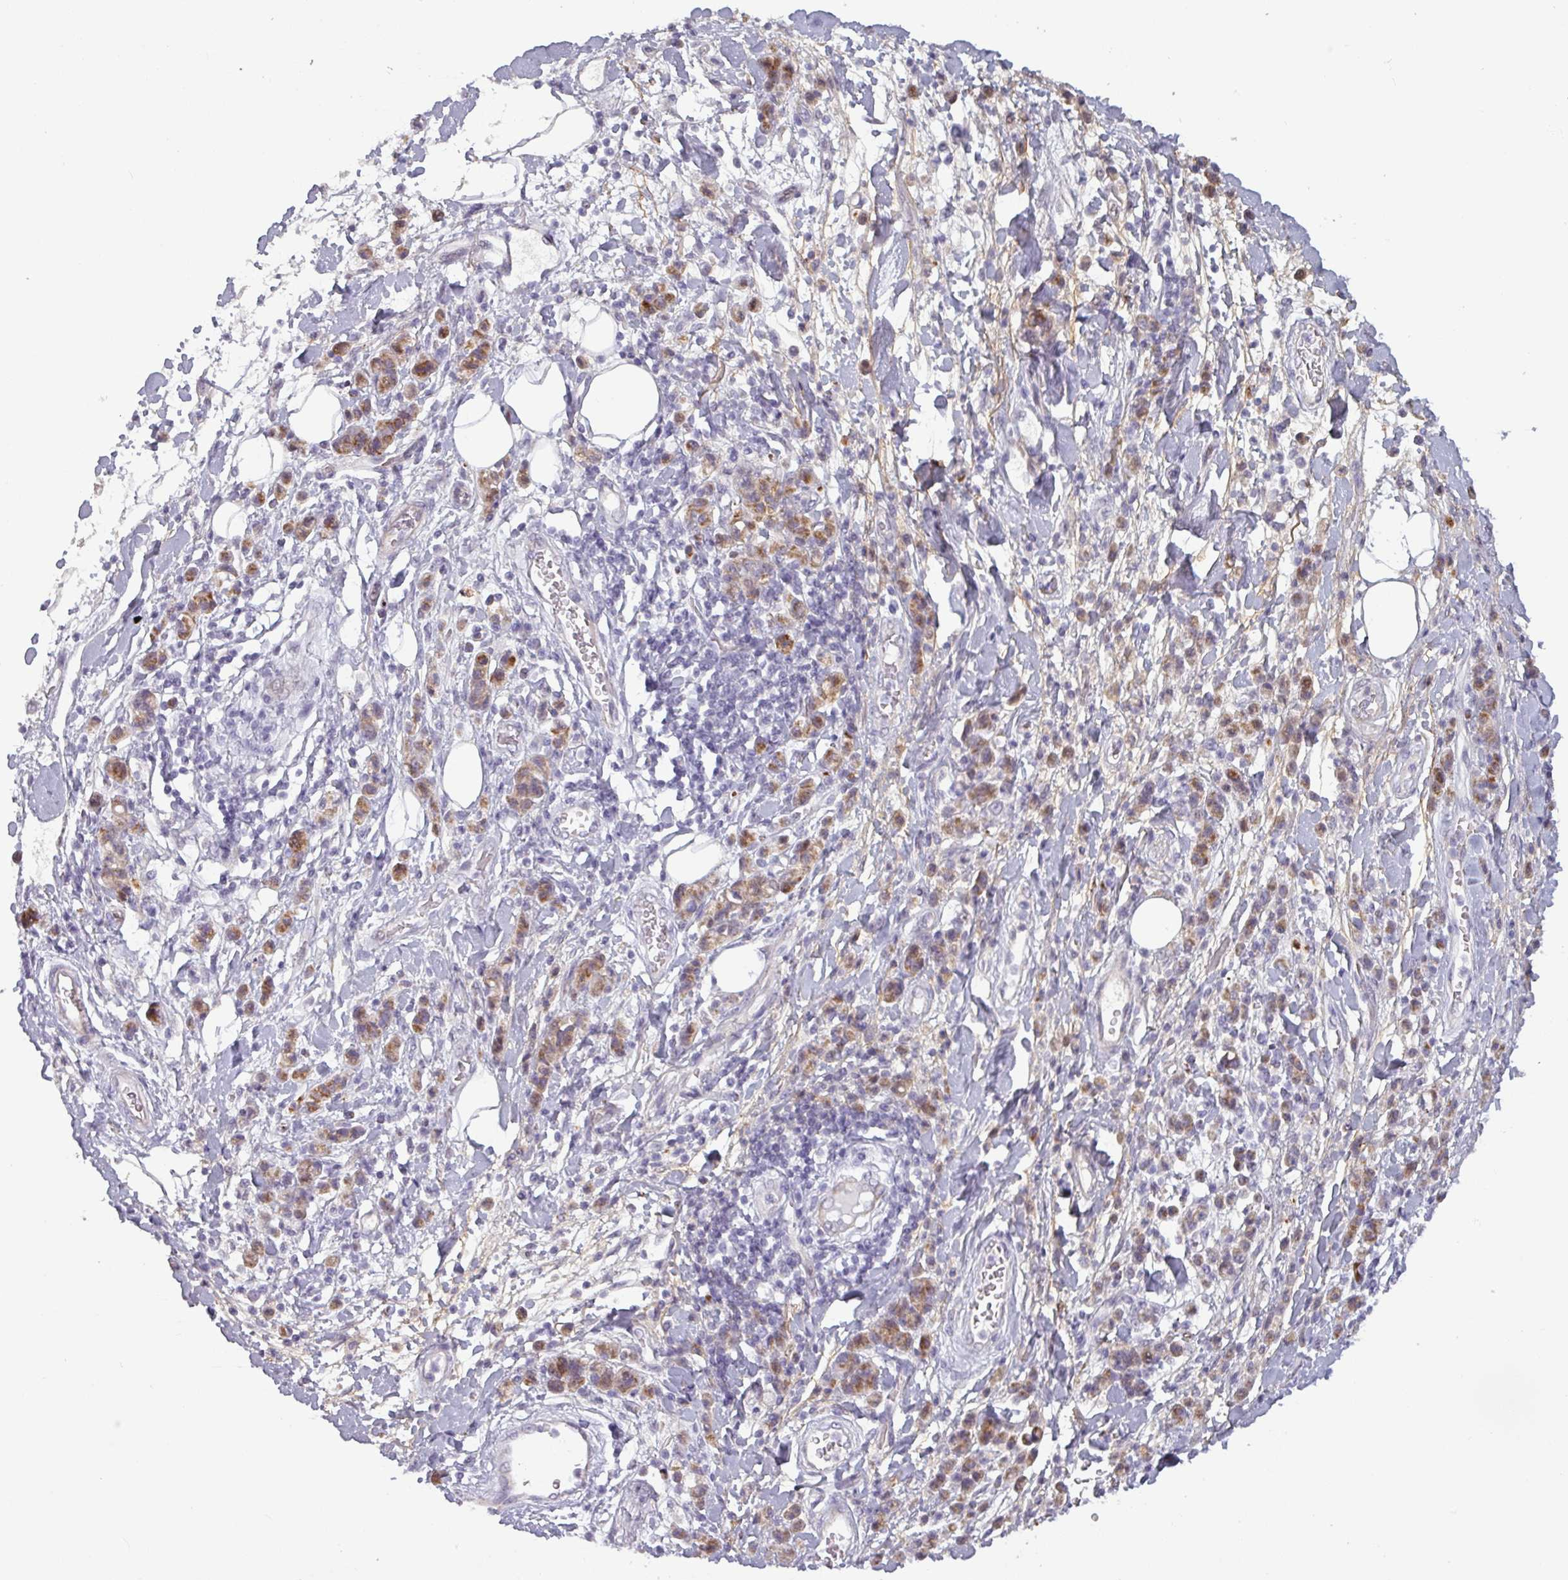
{"staining": {"intensity": "moderate", "quantity": ">75%", "location": "cytoplasmic/membranous"}, "tissue": "stomach cancer", "cell_type": "Tumor cells", "image_type": "cancer", "snomed": [{"axis": "morphology", "description": "Adenocarcinoma, NOS"}, {"axis": "topography", "description": "Stomach"}], "caption": "IHC image of neoplastic tissue: human adenocarcinoma (stomach) stained using IHC demonstrates medium levels of moderate protein expression localized specifically in the cytoplasmic/membranous of tumor cells, appearing as a cytoplasmic/membranous brown color.", "gene": "C2orf16", "patient": {"sex": "male", "age": 77}}